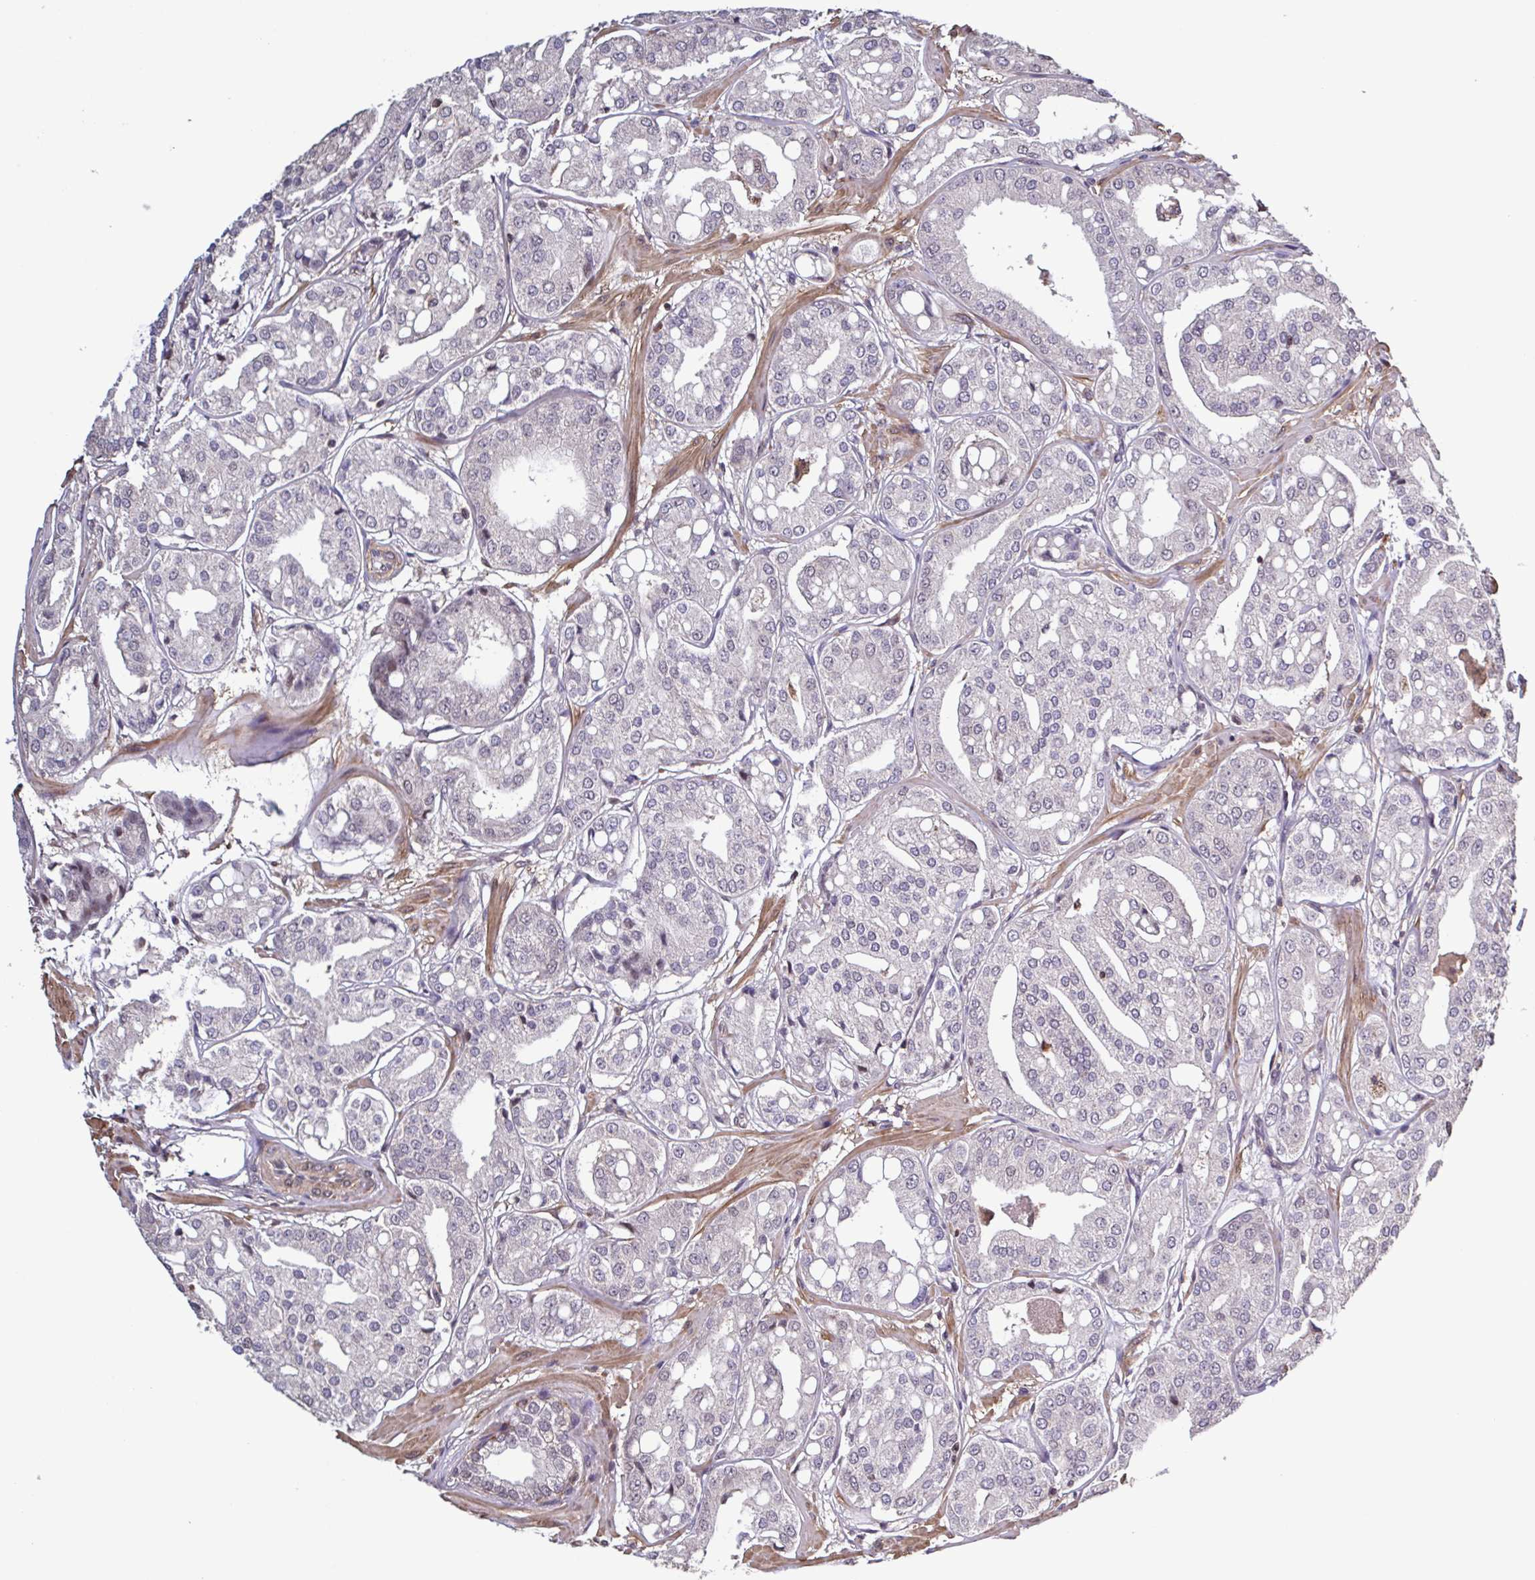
{"staining": {"intensity": "negative", "quantity": "none", "location": "none"}, "tissue": "renal cancer", "cell_type": "Tumor cells", "image_type": "cancer", "snomed": [{"axis": "morphology", "description": "Adenocarcinoma, NOS"}, {"axis": "topography", "description": "Urinary bladder"}], "caption": "This is a image of IHC staining of renal cancer (adenocarcinoma), which shows no expression in tumor cells. (DAB (3,3'-diaminobenzidine) immunohistochemistry, high magnification).", "gene": "ZNF200", "patient": {"sex": "male", "age": 61}}